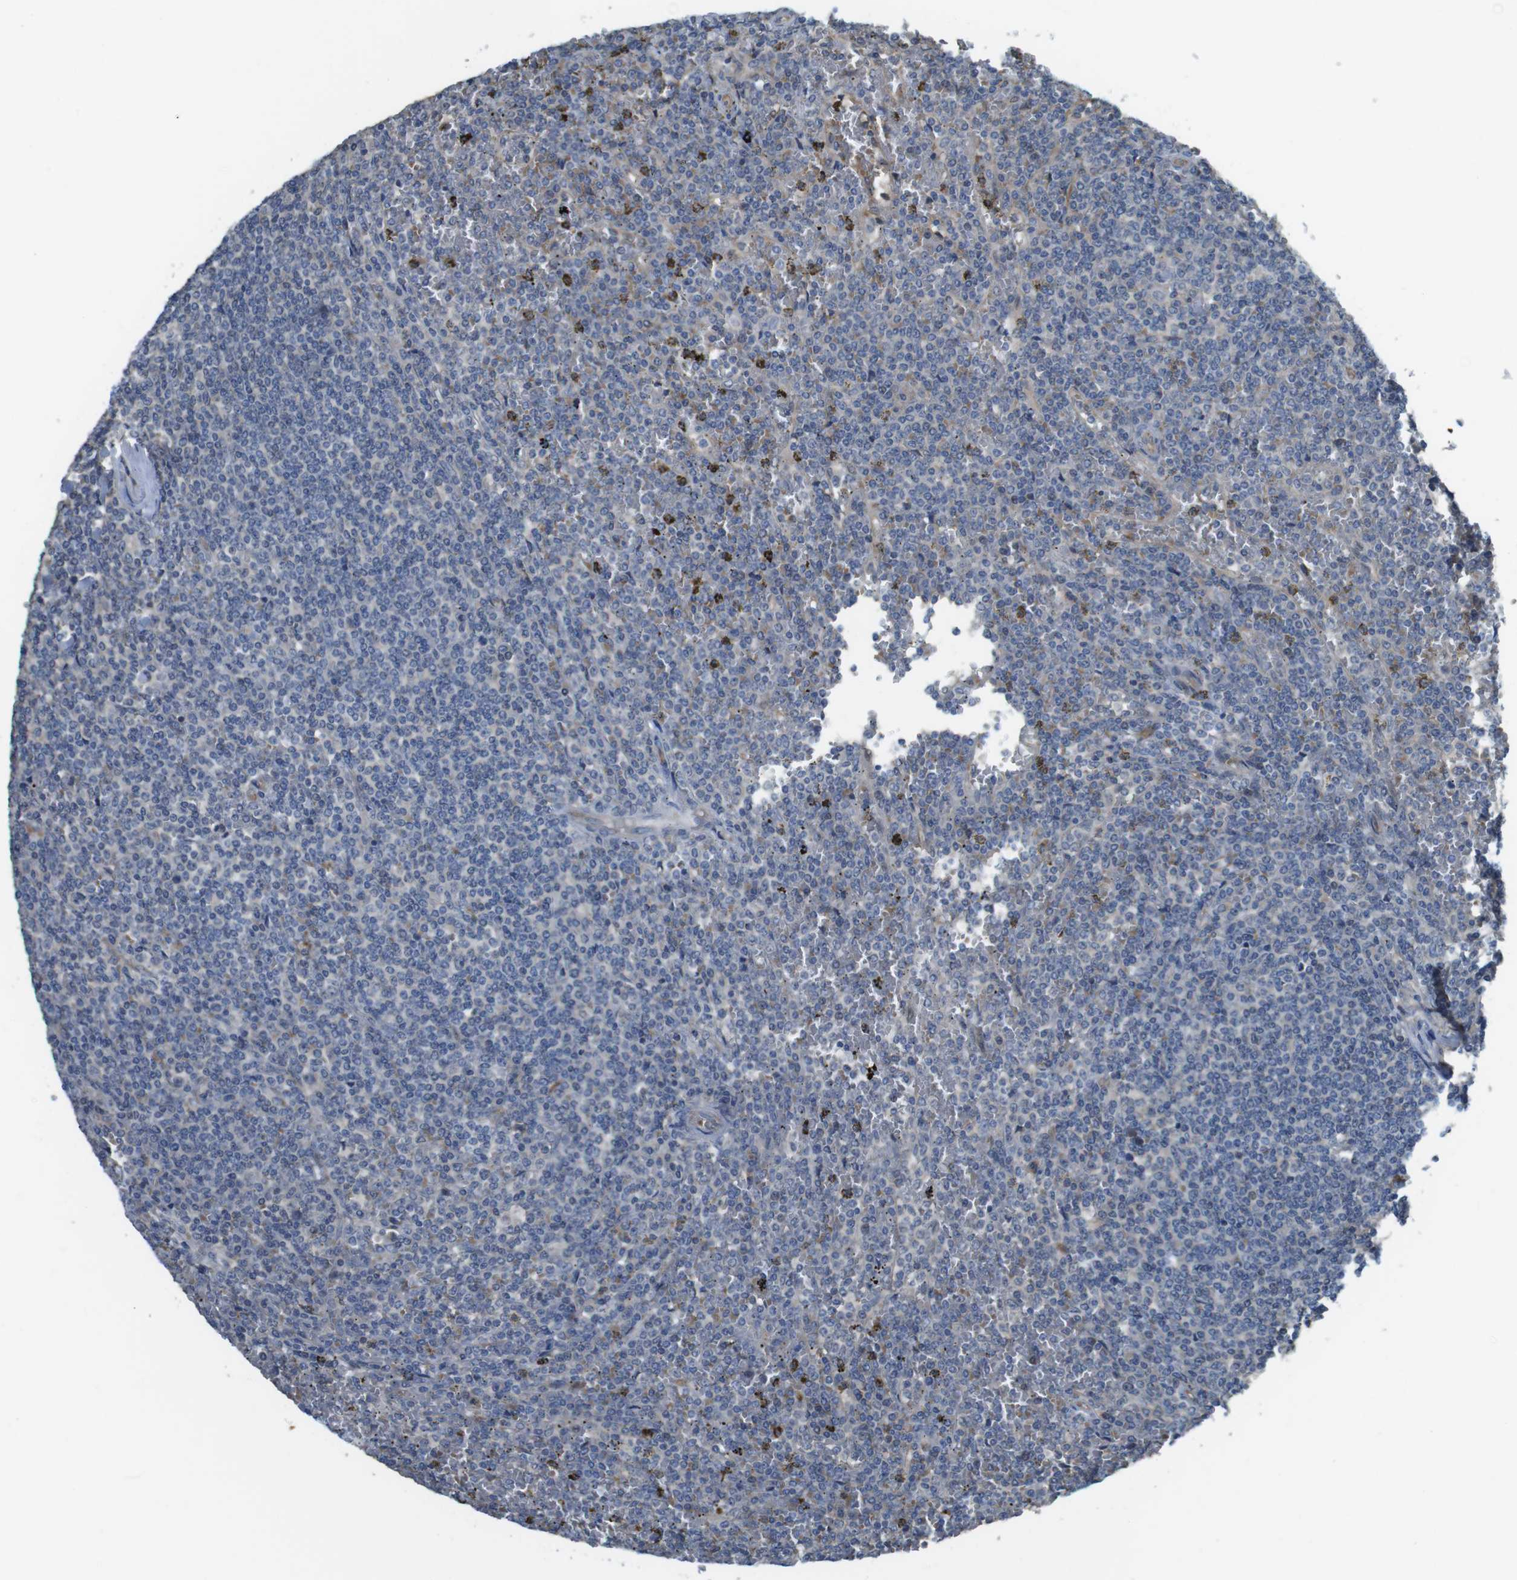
{"staining": {"intensity": "weak", "quantity": "<25%", "location": "nuclear"}, "tissue": "lymphoma", "cell_type": "Tumor cells", "image_type": "cancer", "snomed": [{"axis": "morphology", "description": "Malignant lymphoma, non-Hodgkin's type, Low grade"}, {"axis": "topography", "description": "Spleen"}], "caption": "An immunohistochemistry photomicrograph of malignant lymphoma, non-Hodgkin's type (low-grade) is shown. There is no staining in tumor cells of malignant lymphoma, non-Hodgkin's type (low-grade).", "gene": "ABHD15", "patient": {"sex": "female", "age": 19}}